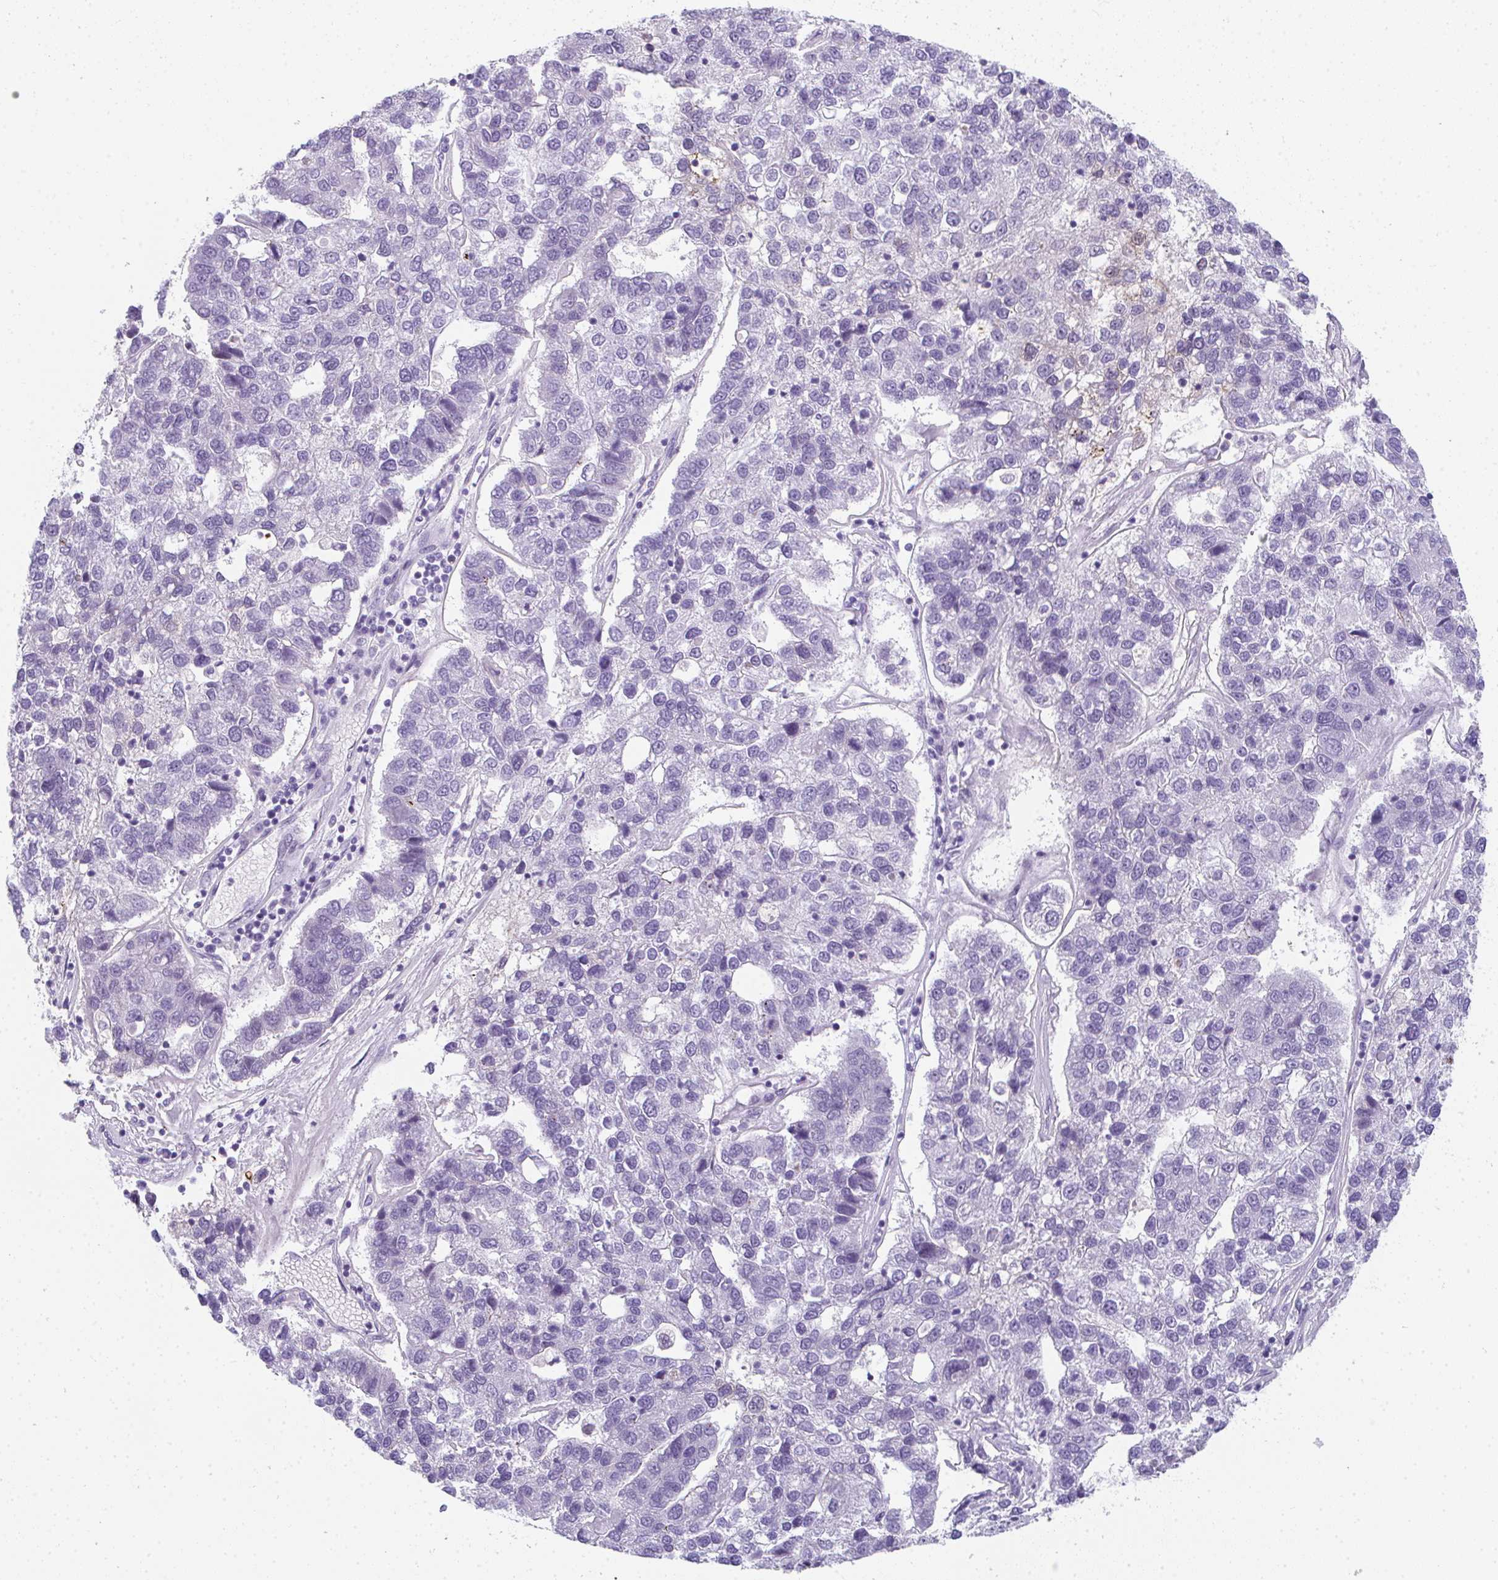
{"staining": {"intensity": "negative", "quantity": "none", "location": "none"}, "tissue": "pancreatic cancer", "cell_type": "Tumor cells", "image_type": "cancer", "snomed": [{"axis": "morphology", "description": "Adenocarcinoma, NOS"}, {"axis": "topography", "description": "Pancreas"}], "caption": "Immunohistochemical staining of human adenocarcinoma (pancreatic) exhibits no significant positivity in tumor cells.", "gene": "TTC30B", "patient": {"sex": "female", "age": 61}}